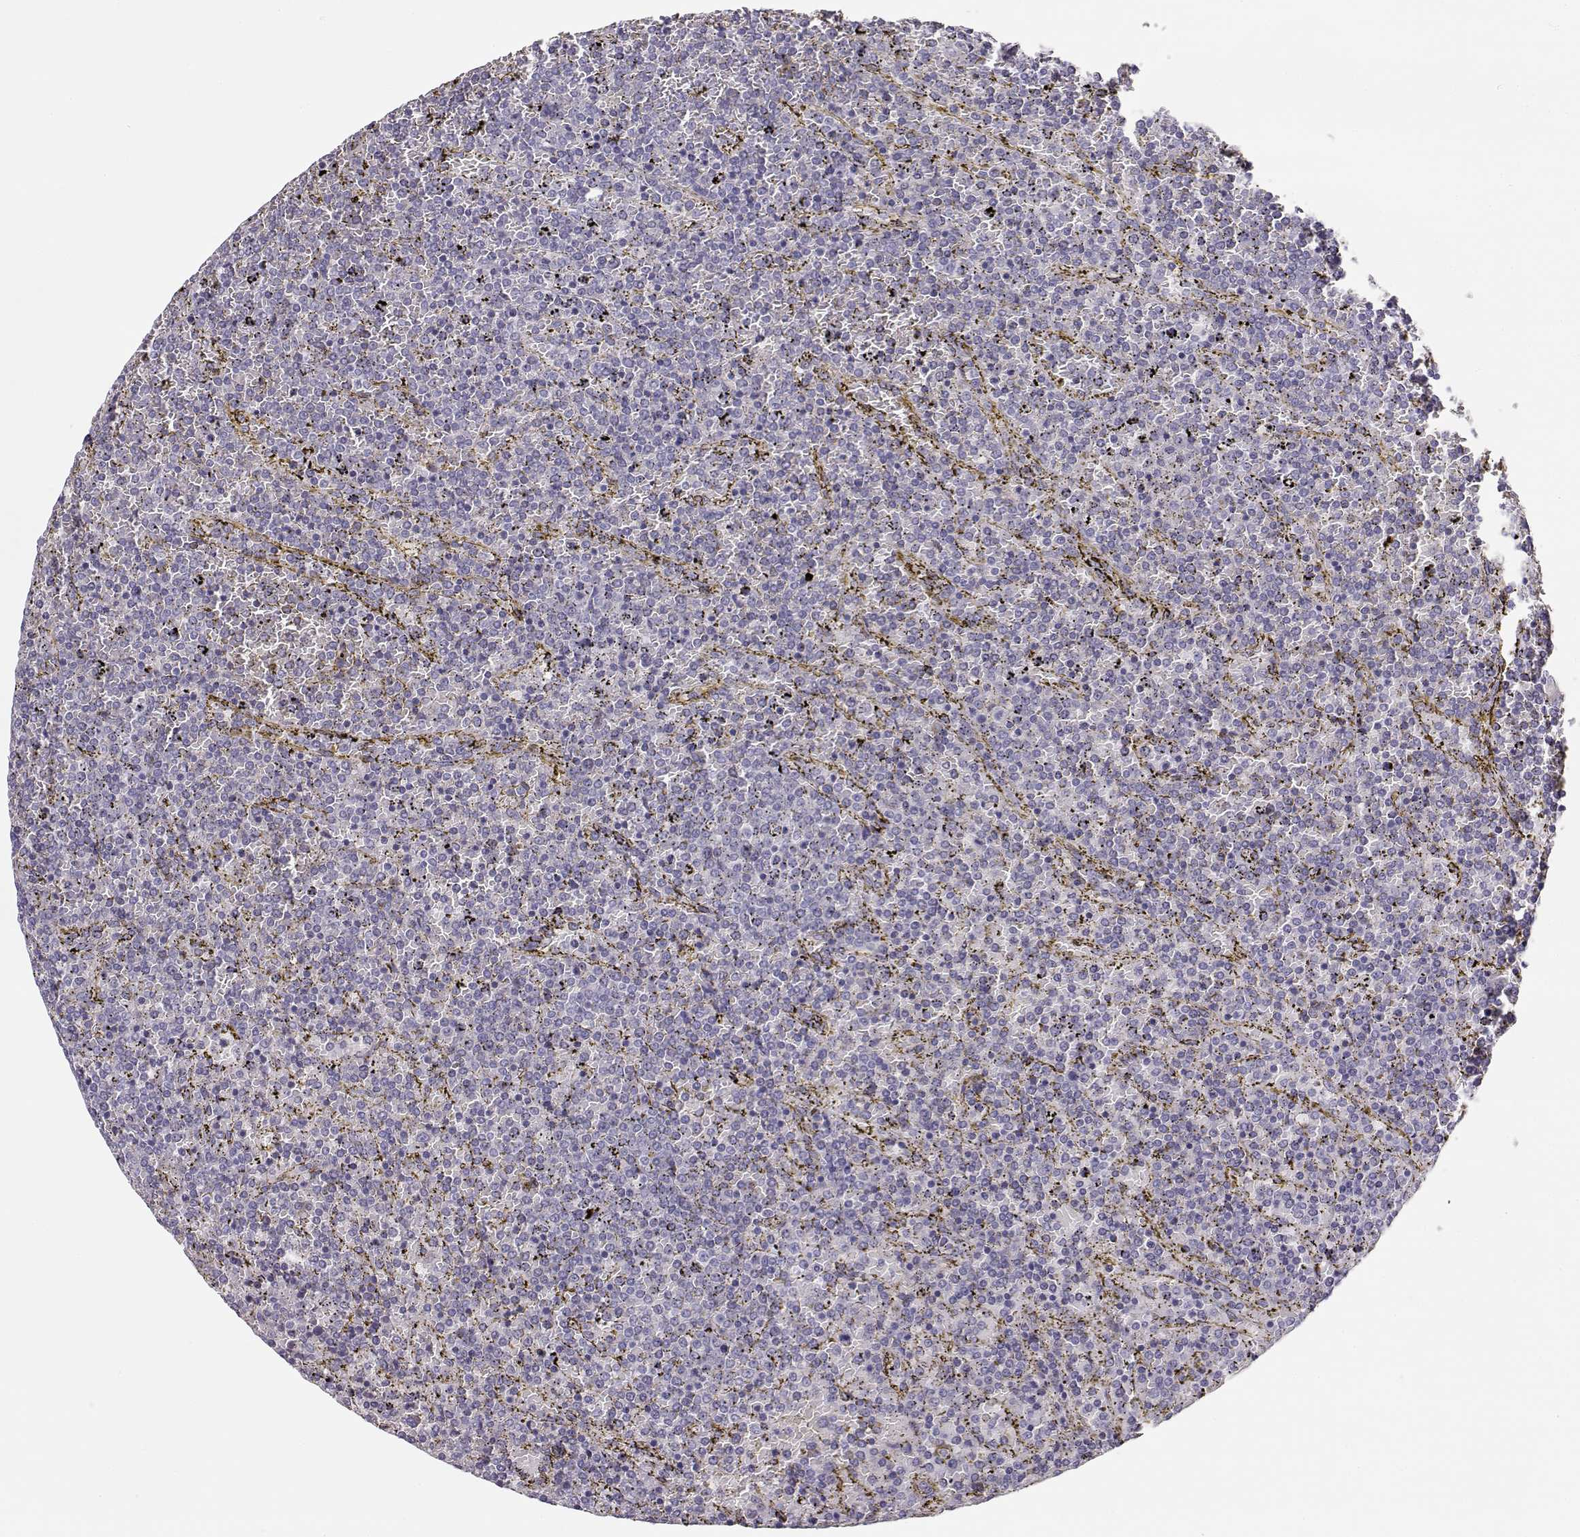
{"staining": {"intensity": "negative", "quantity": "none", "location": "none"}, "tissue": "lymphoma", "cell_type": "Tumor cells", "image_type": "cancer", "snomed": [{"axis": "morphology", "description": "Malignant lymphoma, non-Hodgkin's type, Low grade"}, {"axis": "topography", "description": "Spleen"}], "caption": "A histopathology image of malignant lymphoma, non-Hodgkin's type (low-grade) stained for a protein demonstrates no brown staining in tumor cells.", "gene": "GLIPR1L2", "patient": {"sex": "female", "age": 77}}